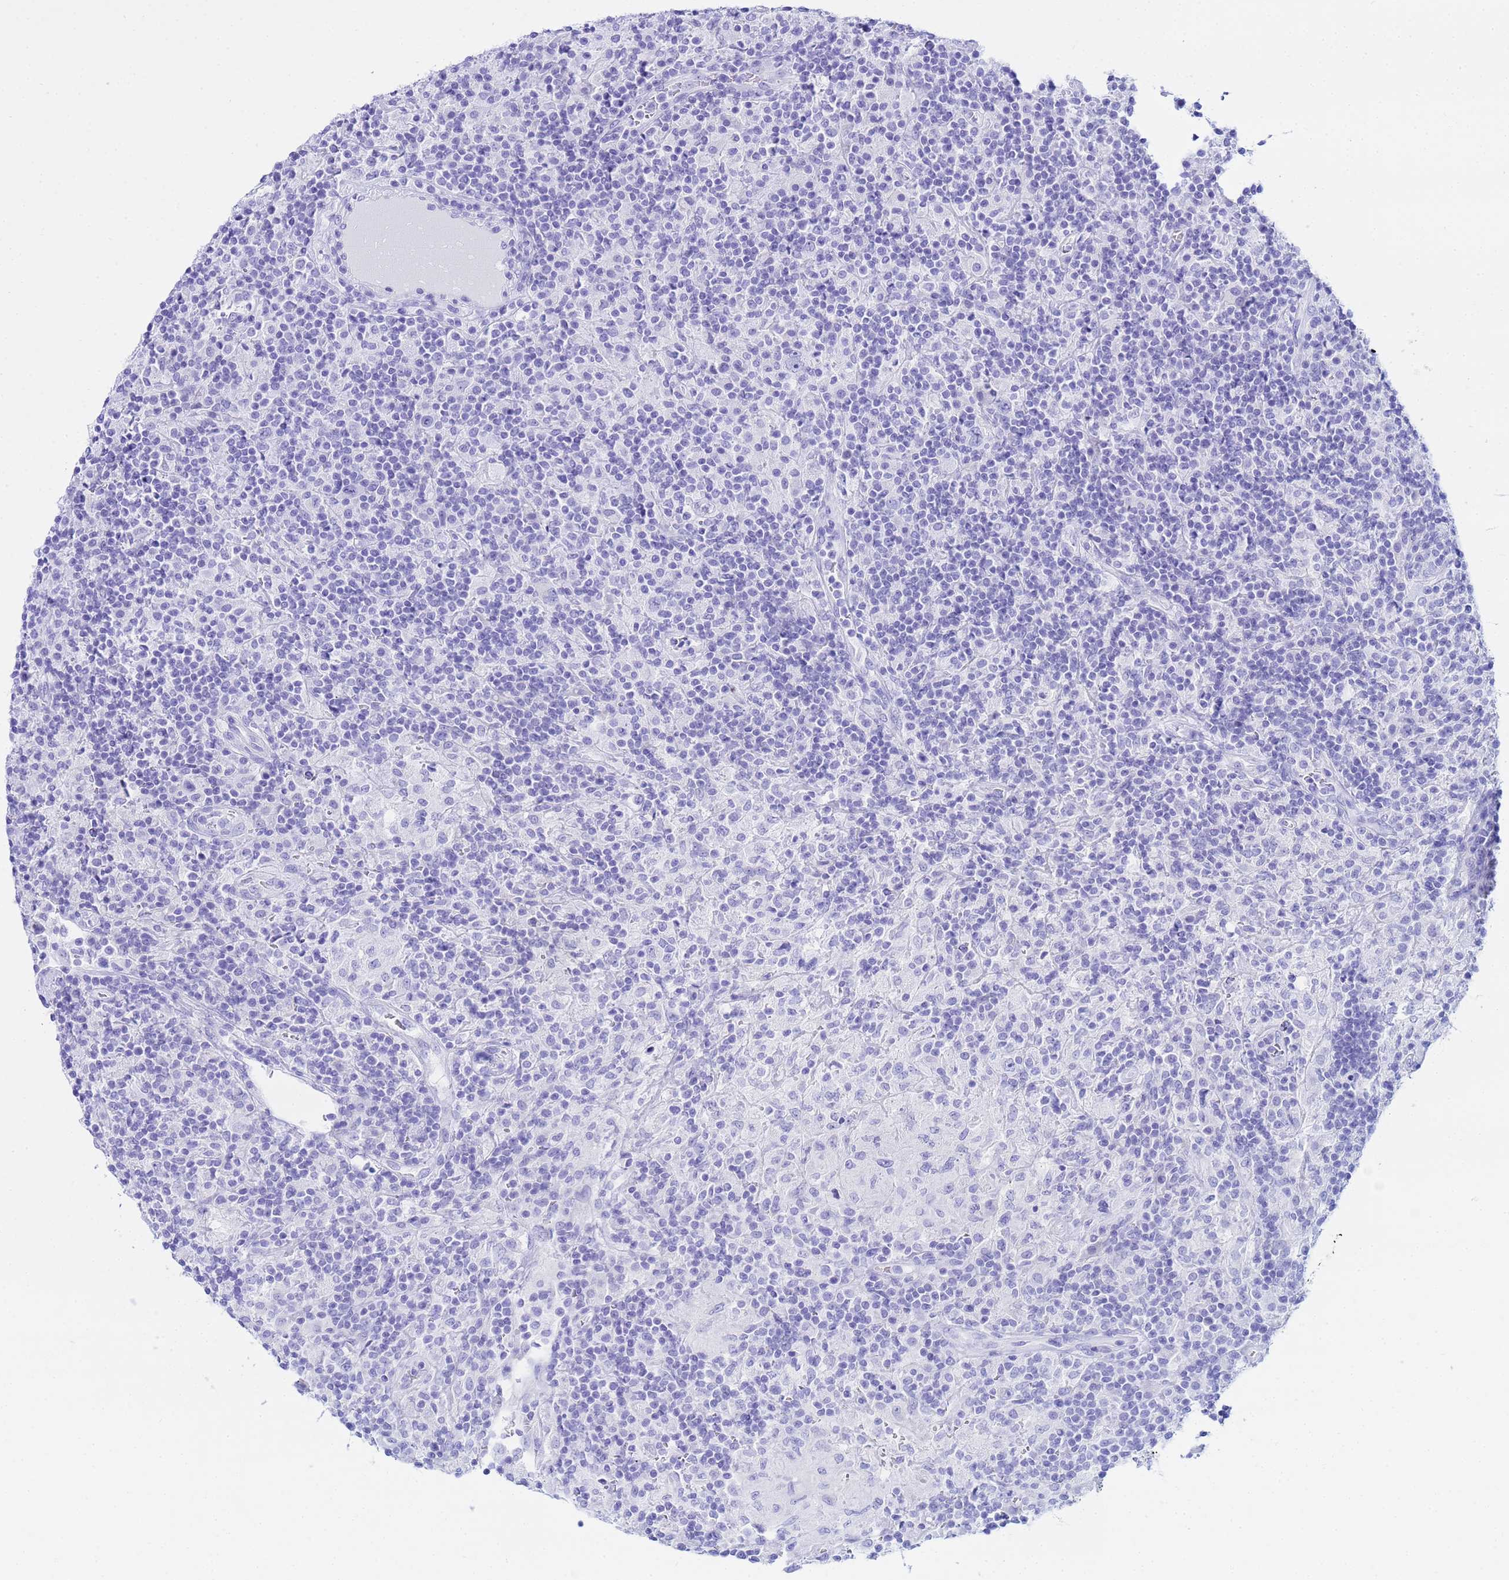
{"staining": {"intensity": "negative", "quantity": "none", "location": "none"}, "tissue": "lymphoma", "cell_type": "Tumor cells", "image_type": "cancer", "snomed": [{"axis": "morphology", "description": "Hodgkin's disease, NOS"}, {"axis": "topography", "description": "Lymph node"}], "caption": "Human lymphoma stained for a protein using IHC reveals no positivity in tumor cells.", "gene": "AQP12A", "patient": {"sex": "male", "age": 70}}